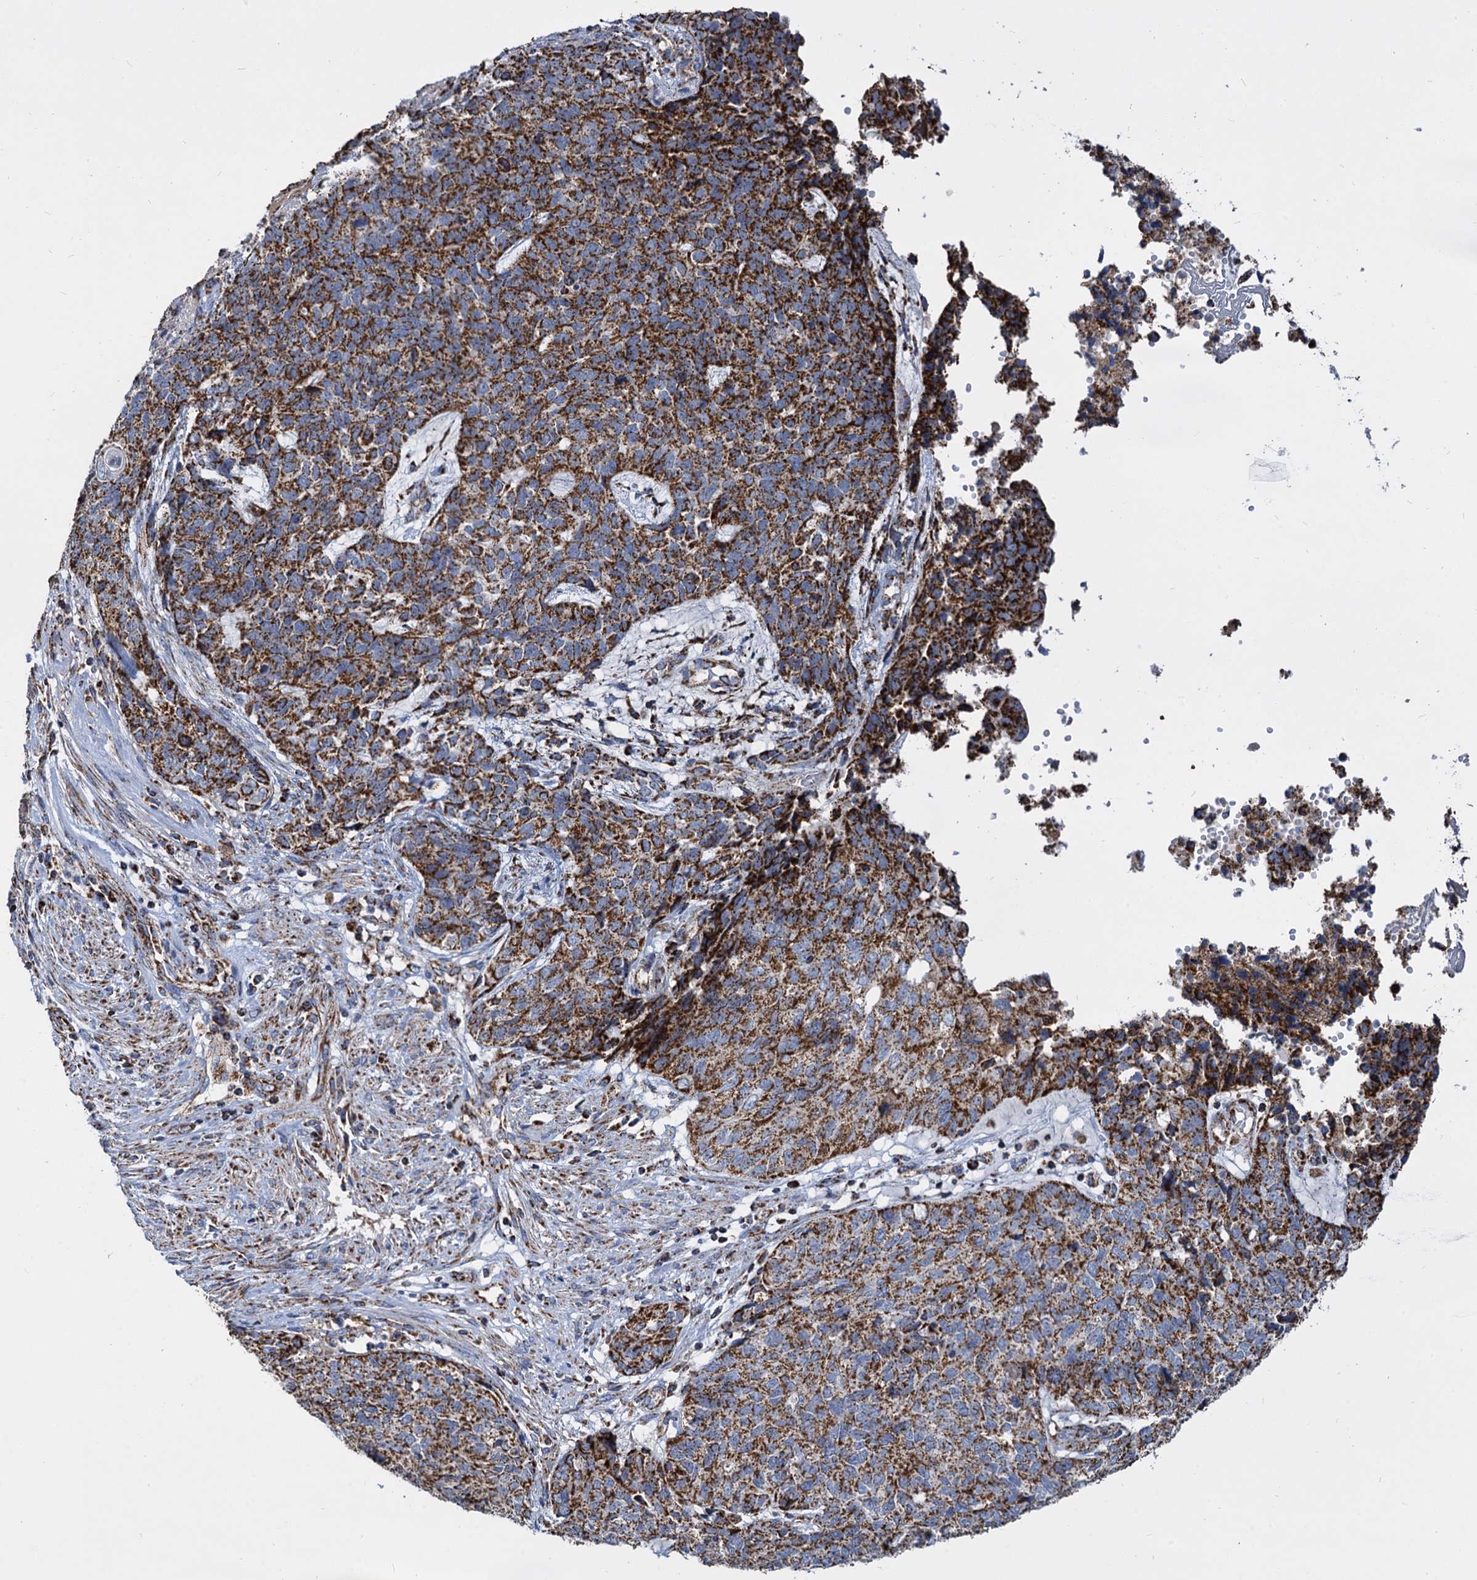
{"staining": {"intensity": "strong", "quantity": ">75%", "location": "cytoplasmic/membranous"}, "tissue": "cervical cancer", "cell_type": "Tumor cells", "image_type": "cancer", "snomed": [{"axis": "morphology", "description": "Squamous cell carcinoma, NOS"}, {"axis": "topography", "description": "Cervix"}], "caption": "Protein staining reveals strong cytoplasmic/membranous staining in approximately >75% of tumor cells in cervical cancer.", "gene": "TIMM10", "patient": {"sex": "female", "age": 63}}